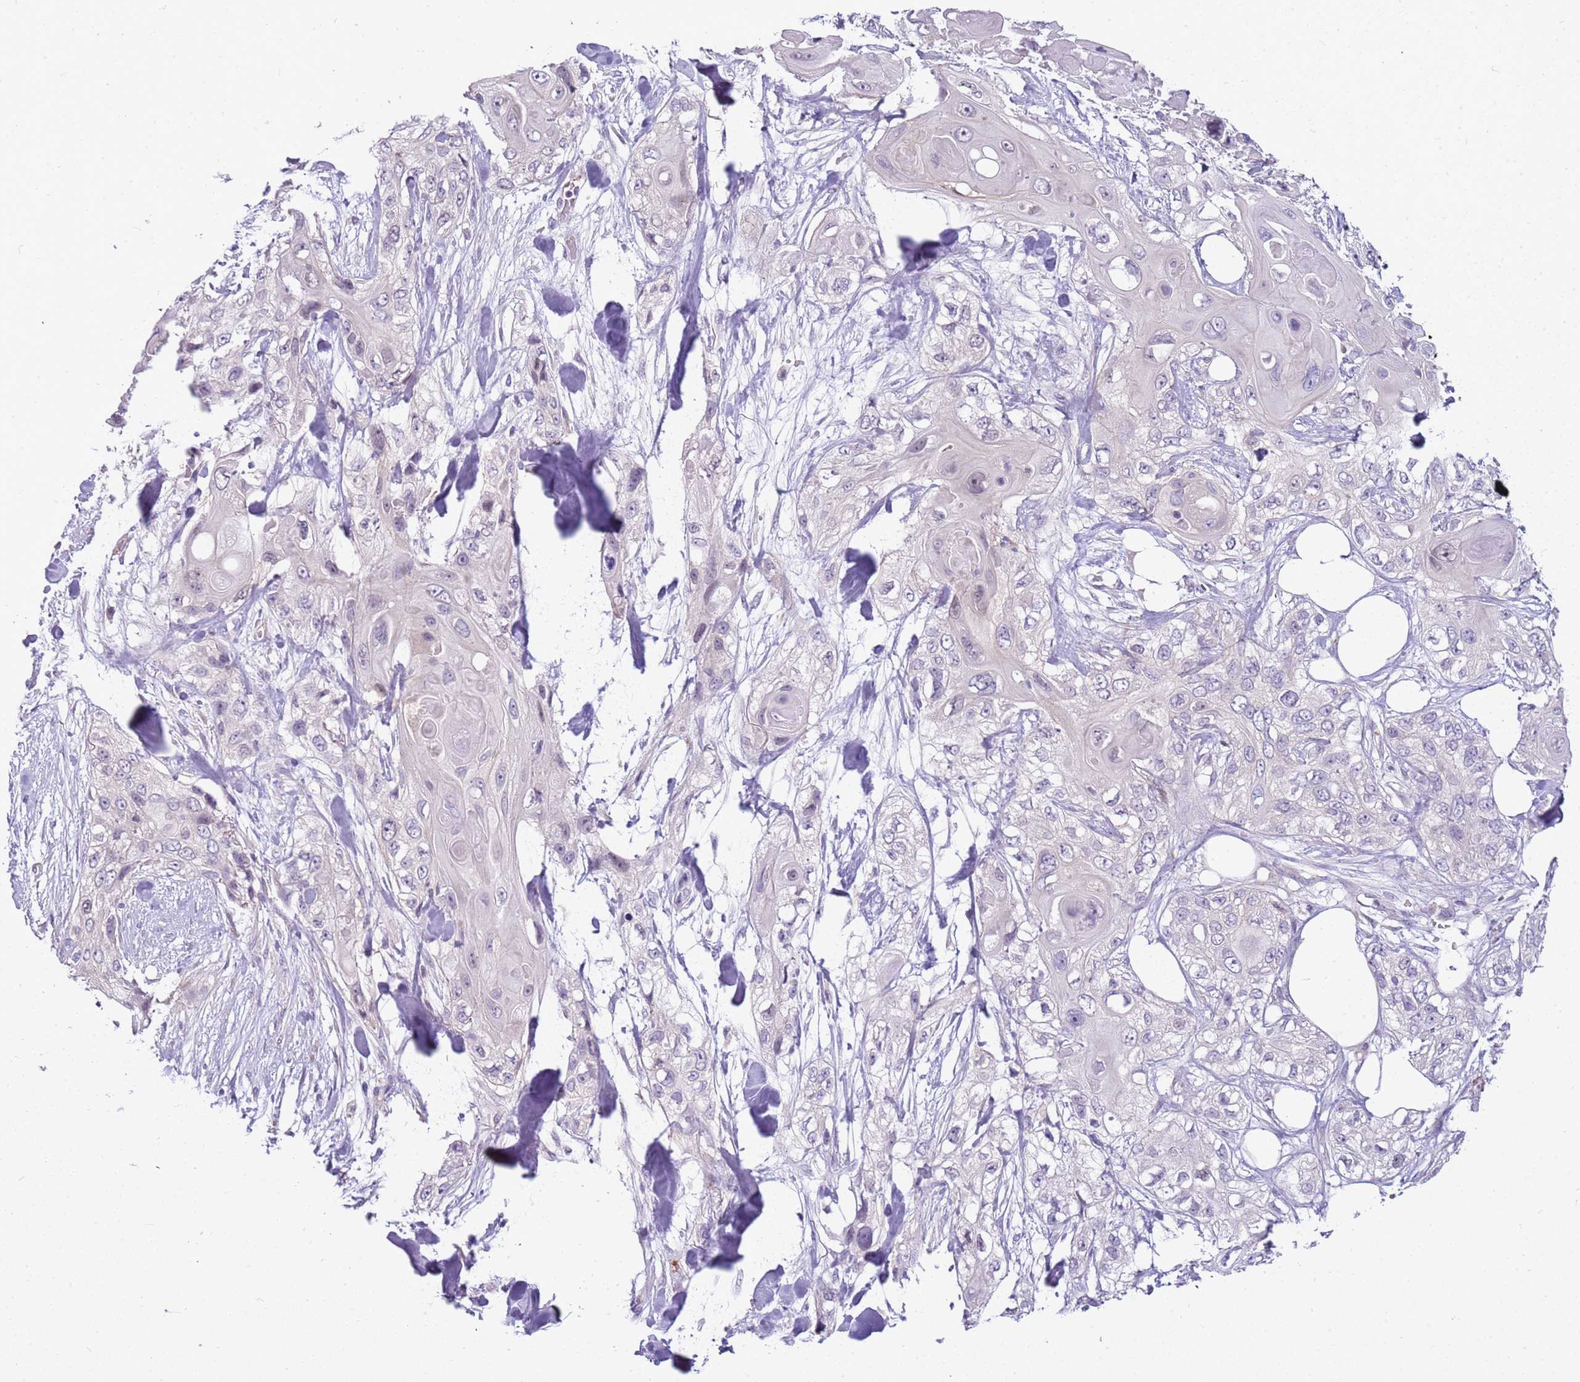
{"staining": {"intensity": "negative", "quantity": "none", "location": "none"}, "tissue": "skin cancer", "cell_type": "Tumor cells", "image_type": "cancer", "snomed": [{"axis": "morphology", "description": "Normal tissue, NOS"}, {"axis": "morphology", "description": "Squamous cell carcinoma, NOS"}, {"axis": "topography", "description": "Skin"}], "caption": "The micrograph demonstrates no significant positivity in tumor cells of squamous cell carcinoma (skin).", "gene": "CAPN7", "patient": {"sex": "male", "age": 72}}